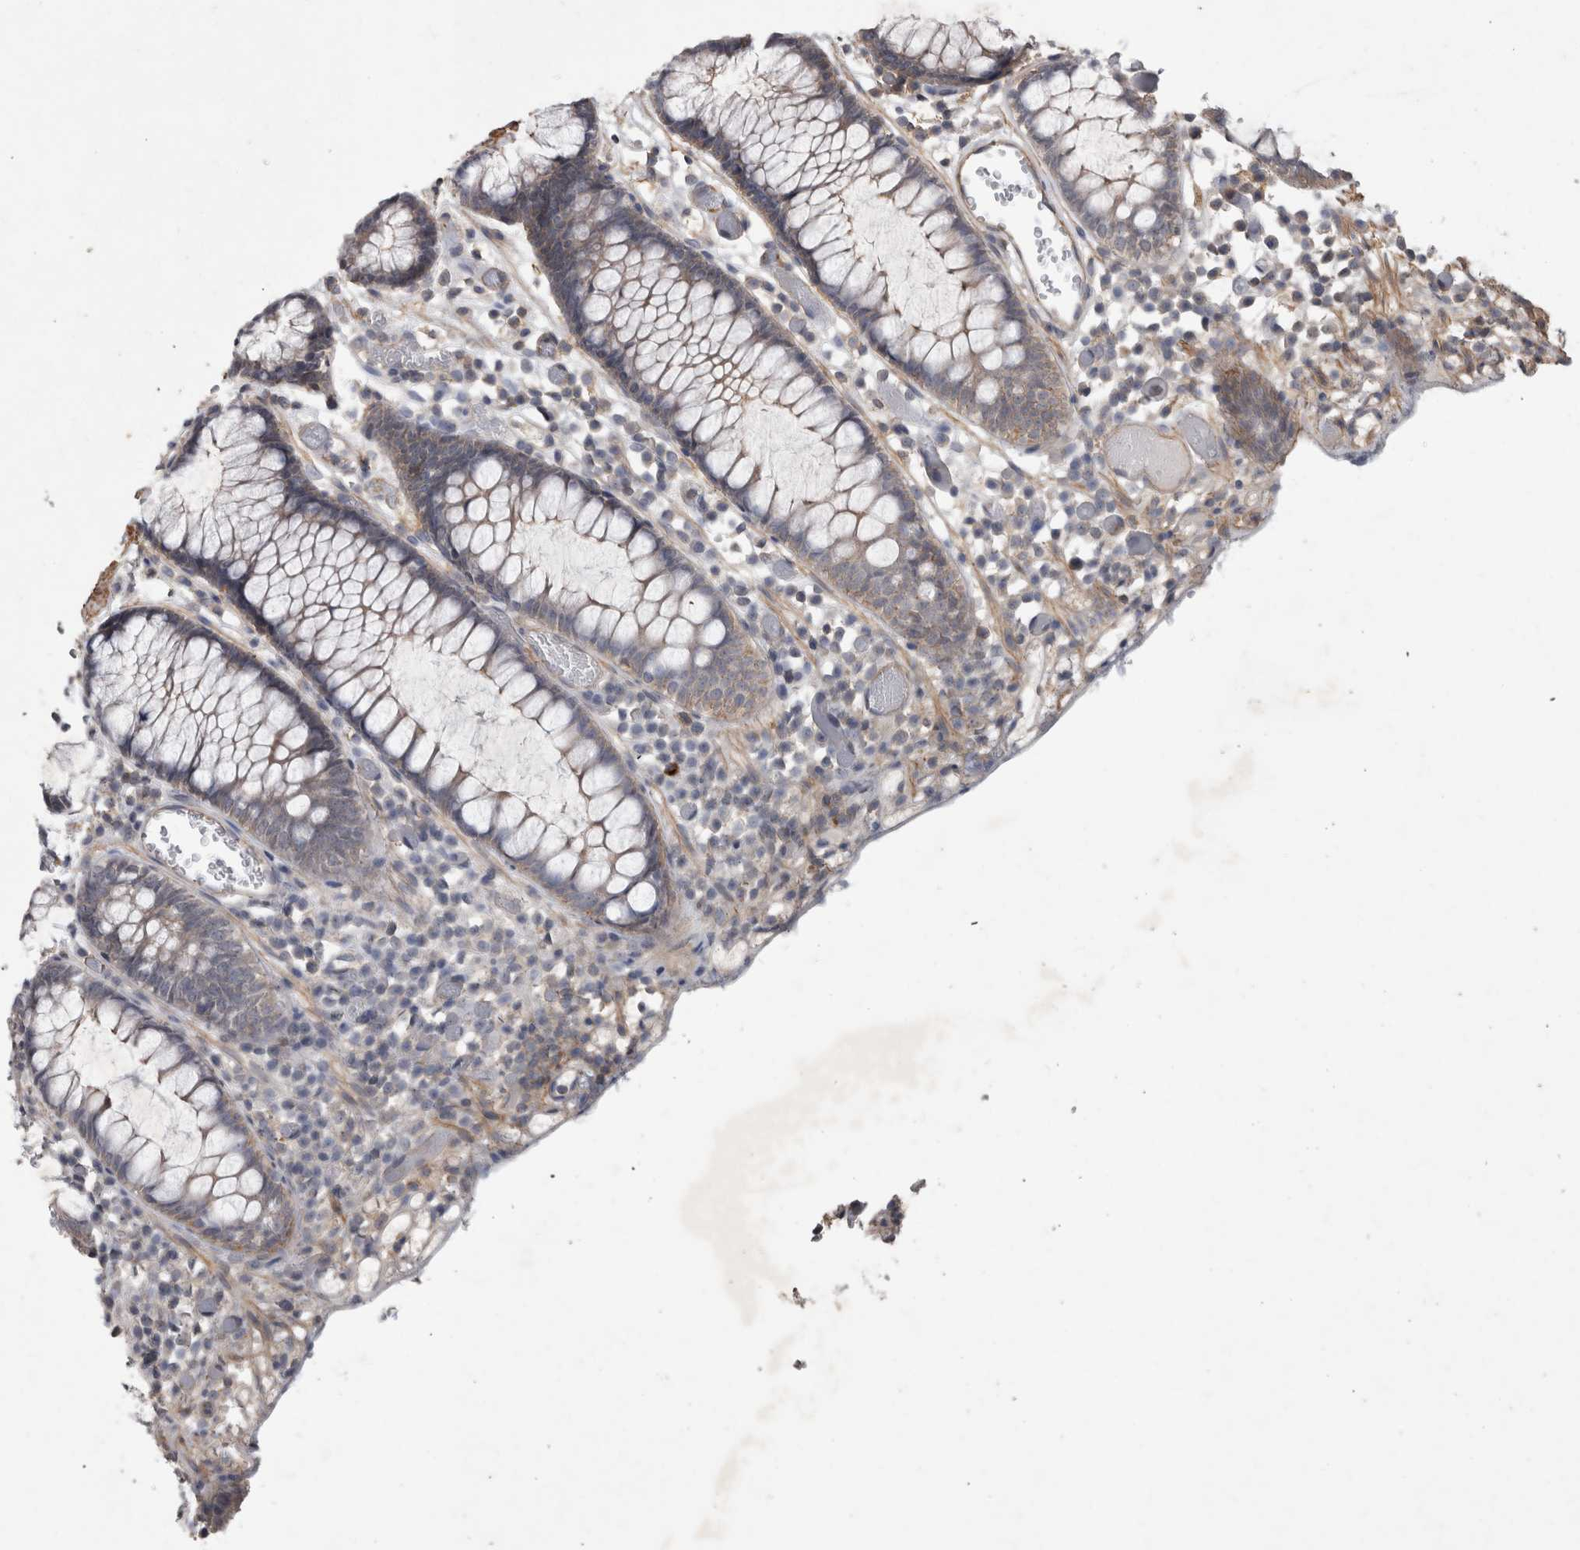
{"staining": {"intensity": "negative", "quantity": "none", "location": "none"}, "tissue": "colon", "cell_type": "Endothelial cells", "image_type": "normal", "snomed": [{"axis": "morphology", "description": "Normal tissue, NOS"}, {"axis": "topography", "description": "Colon"}], "caption": "Endothelial cells show no significant protein staining in unremarkable colon.", "gene": "SPATA48", "patient": {"sex": "male", "age": 14}}